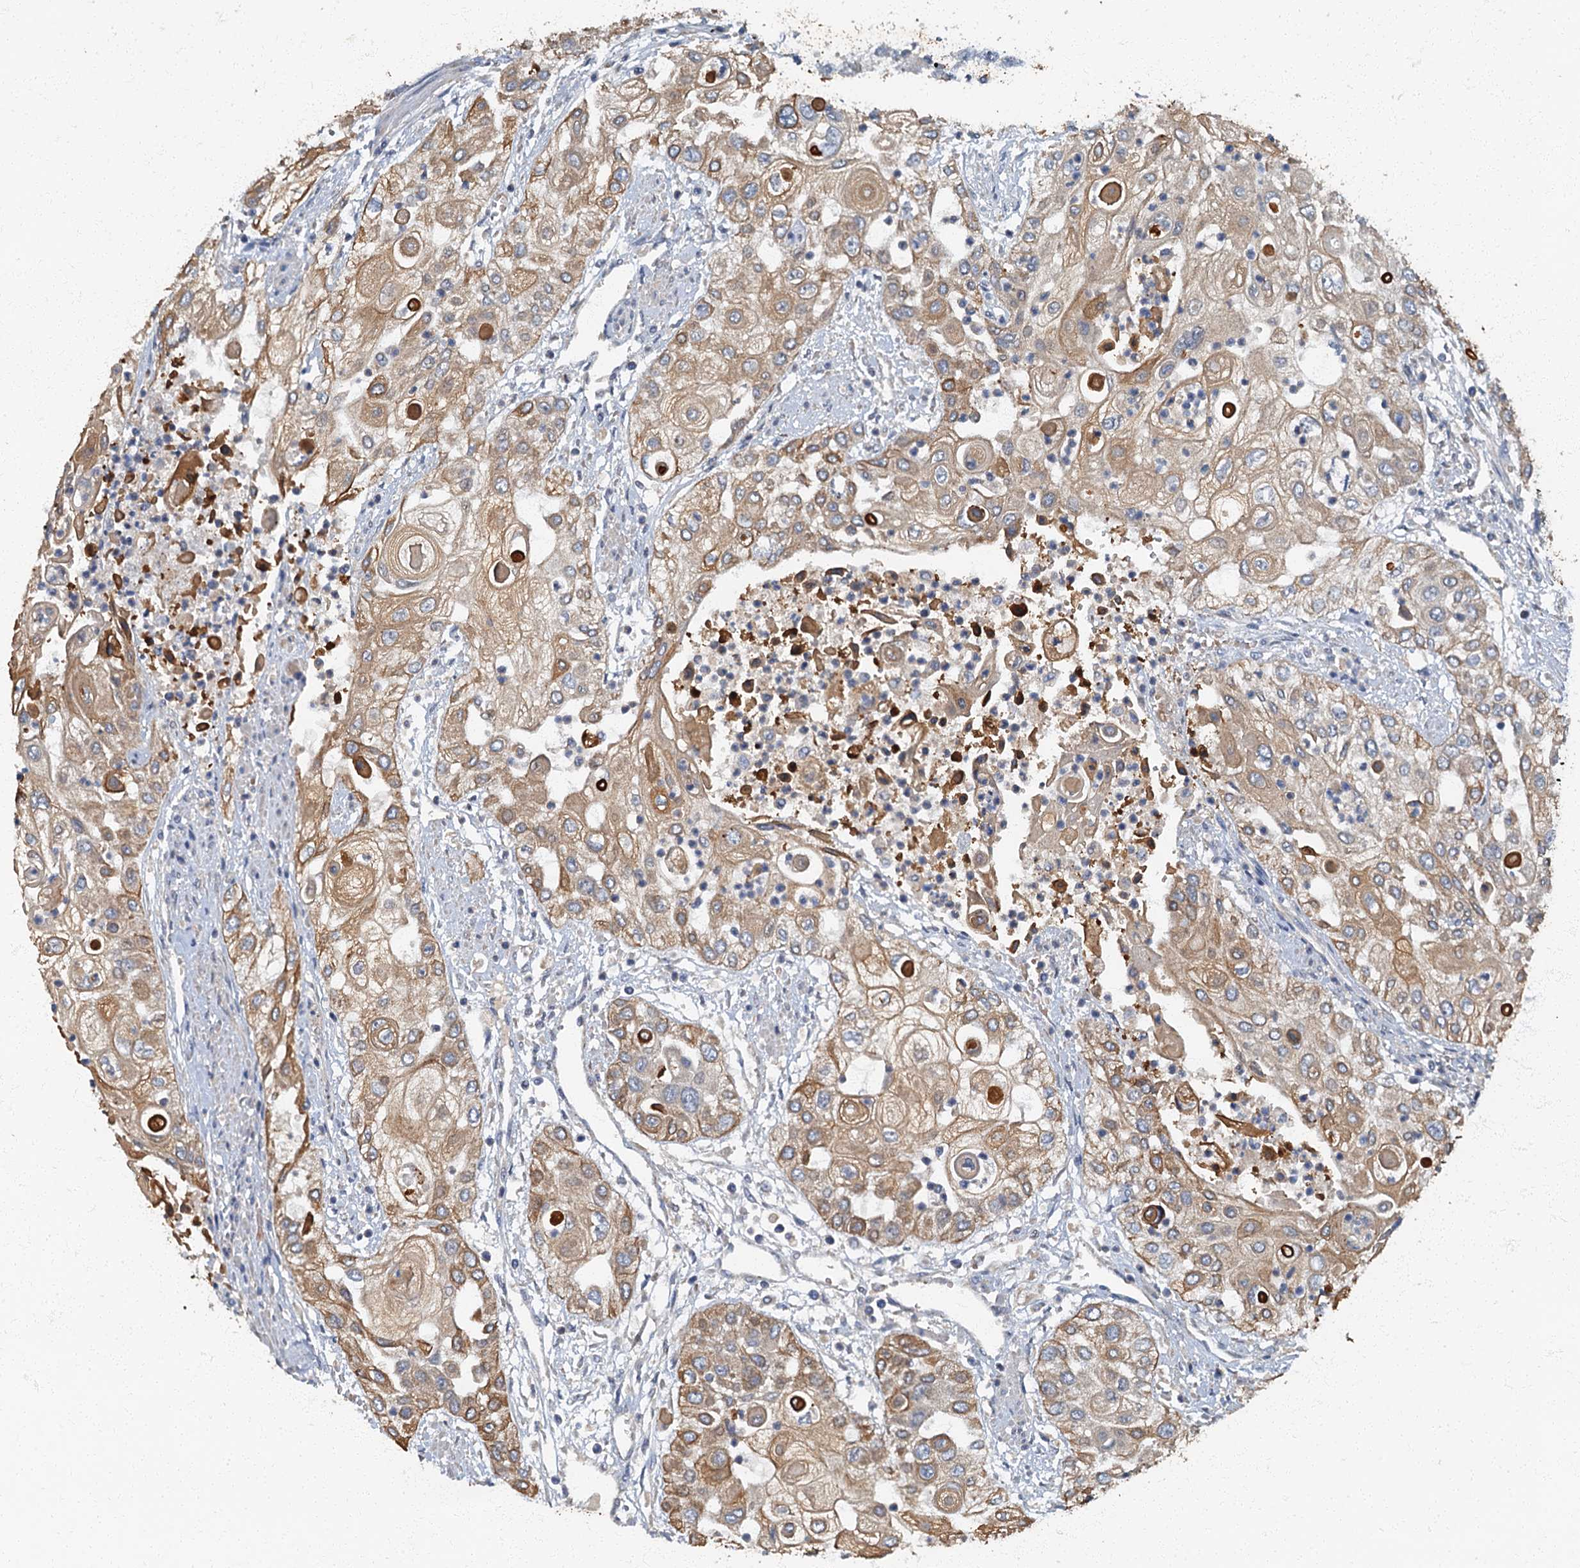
{"staining": {"intensity": "moderate", "quantity": ">75%", "location": "cytoplasmic/membranous"}, "tissue": "urothelial cancer", "cell_type": "Tumor cells", "image_type": "cancer", "snomed": [{"axis": "morphology", "description": "Urothelial carcinoma, High grade"}, {"axis": "topography", "description": "Urinary bladder"}], "caption": "The histopathology image demonstrates immunohistochemical staining of high-grade urothelial carcinoma. There is moderate cytoplasmic/membranous staining is seen in approximately >75% of tumor cells. (DAB (3,3'-diaminobenzidine) IHC with brightfield microscopy, high magnification).", "gene": "ARL11", "patient": {"sex": "female", "age": 79}}